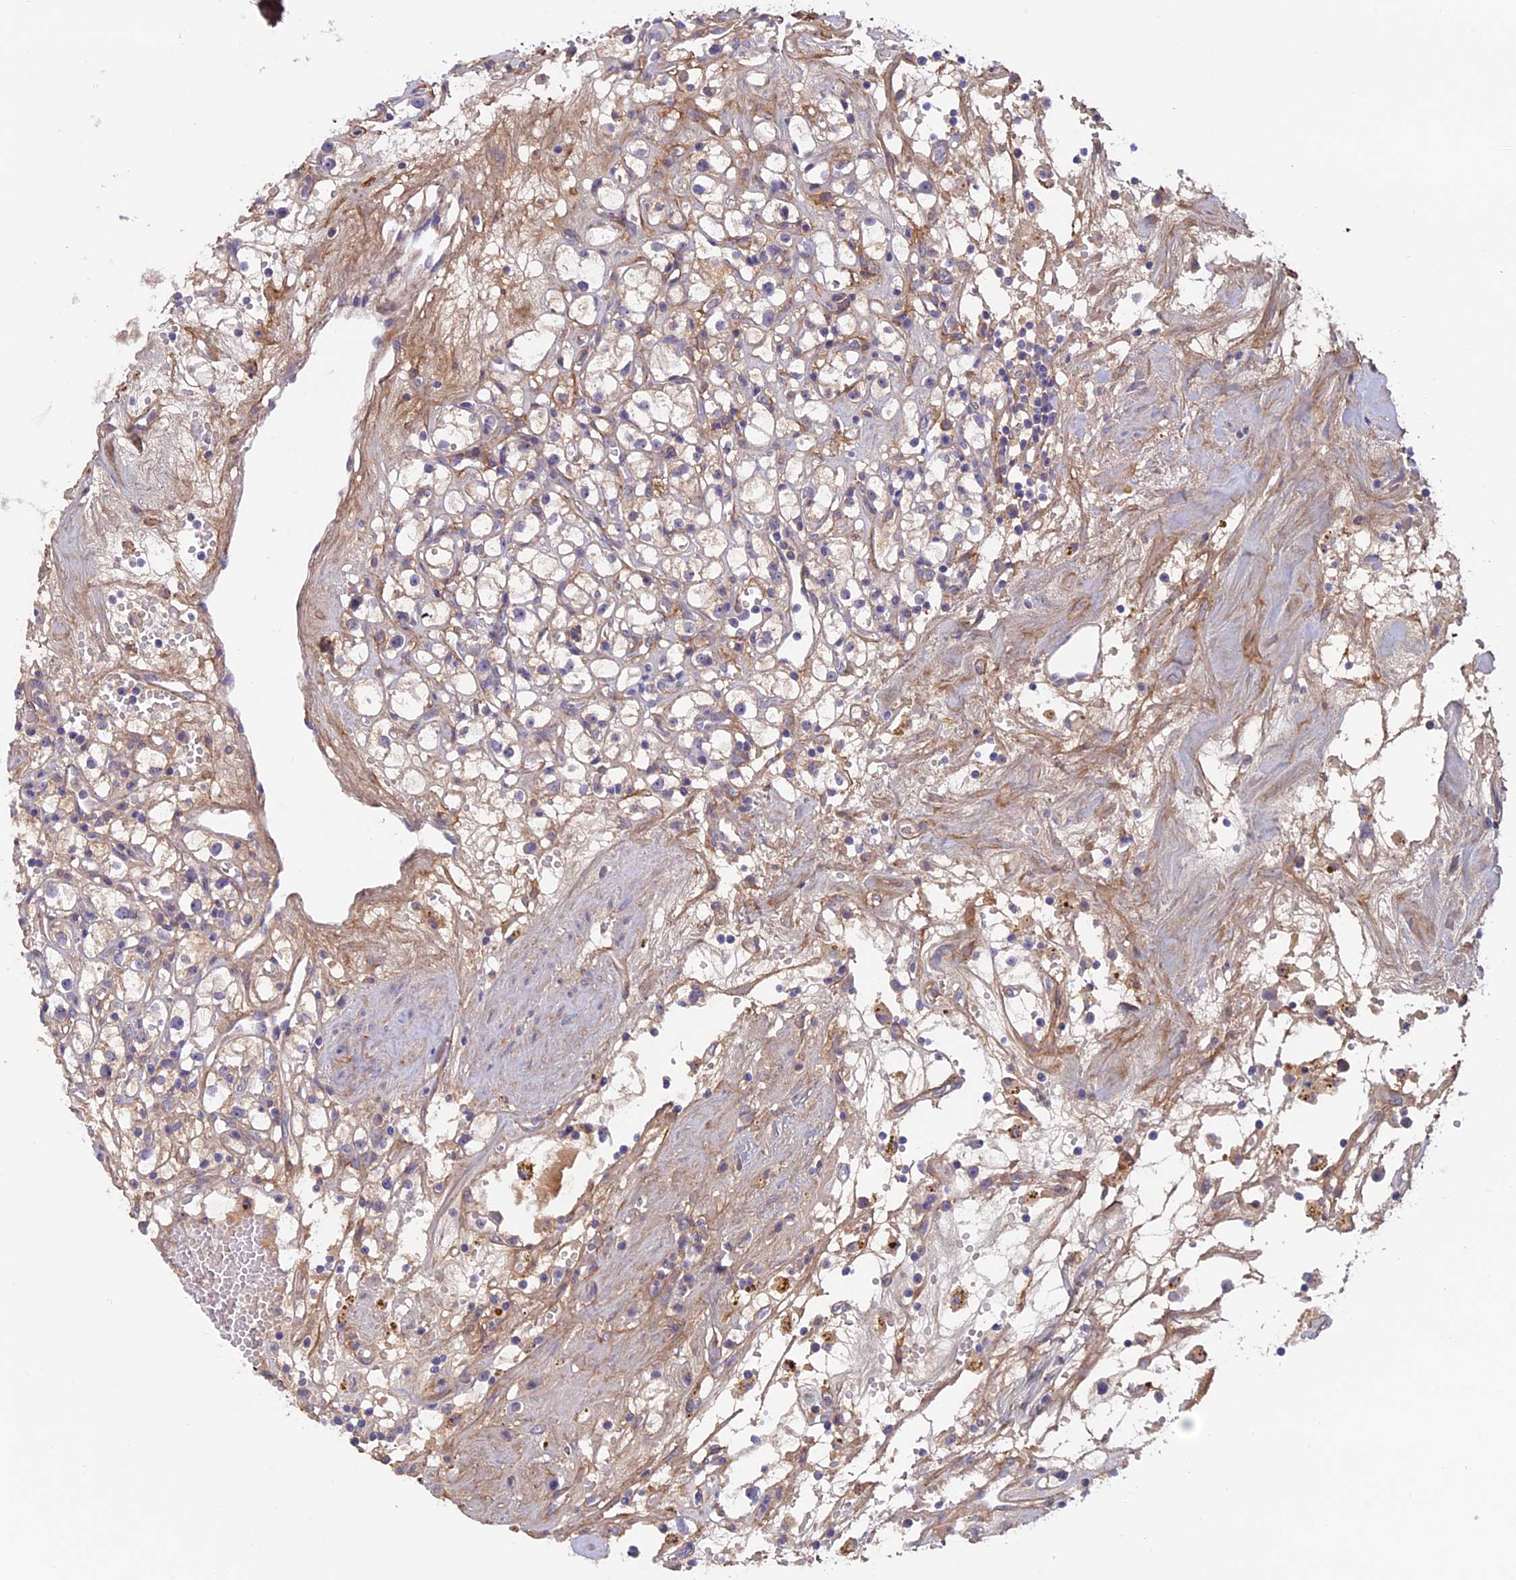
{"staining": {"intensity": "negative", "quantity": "none", "location": "none"}, "tissue": "renal cancer", "cell_type": "Tumor cells", "image_type": "cancer", "snomed": [{"axis": "morphology", "description": "Adenocarcinoma, NOS"}, {"axis": "topography", "description": "Kidney"}], "caption": "Tumor cells are negative for brown protein staining in renal adenocarcinoma.", "gene": "COL4A3", "patient": {"sex": "male", "age": 56}}